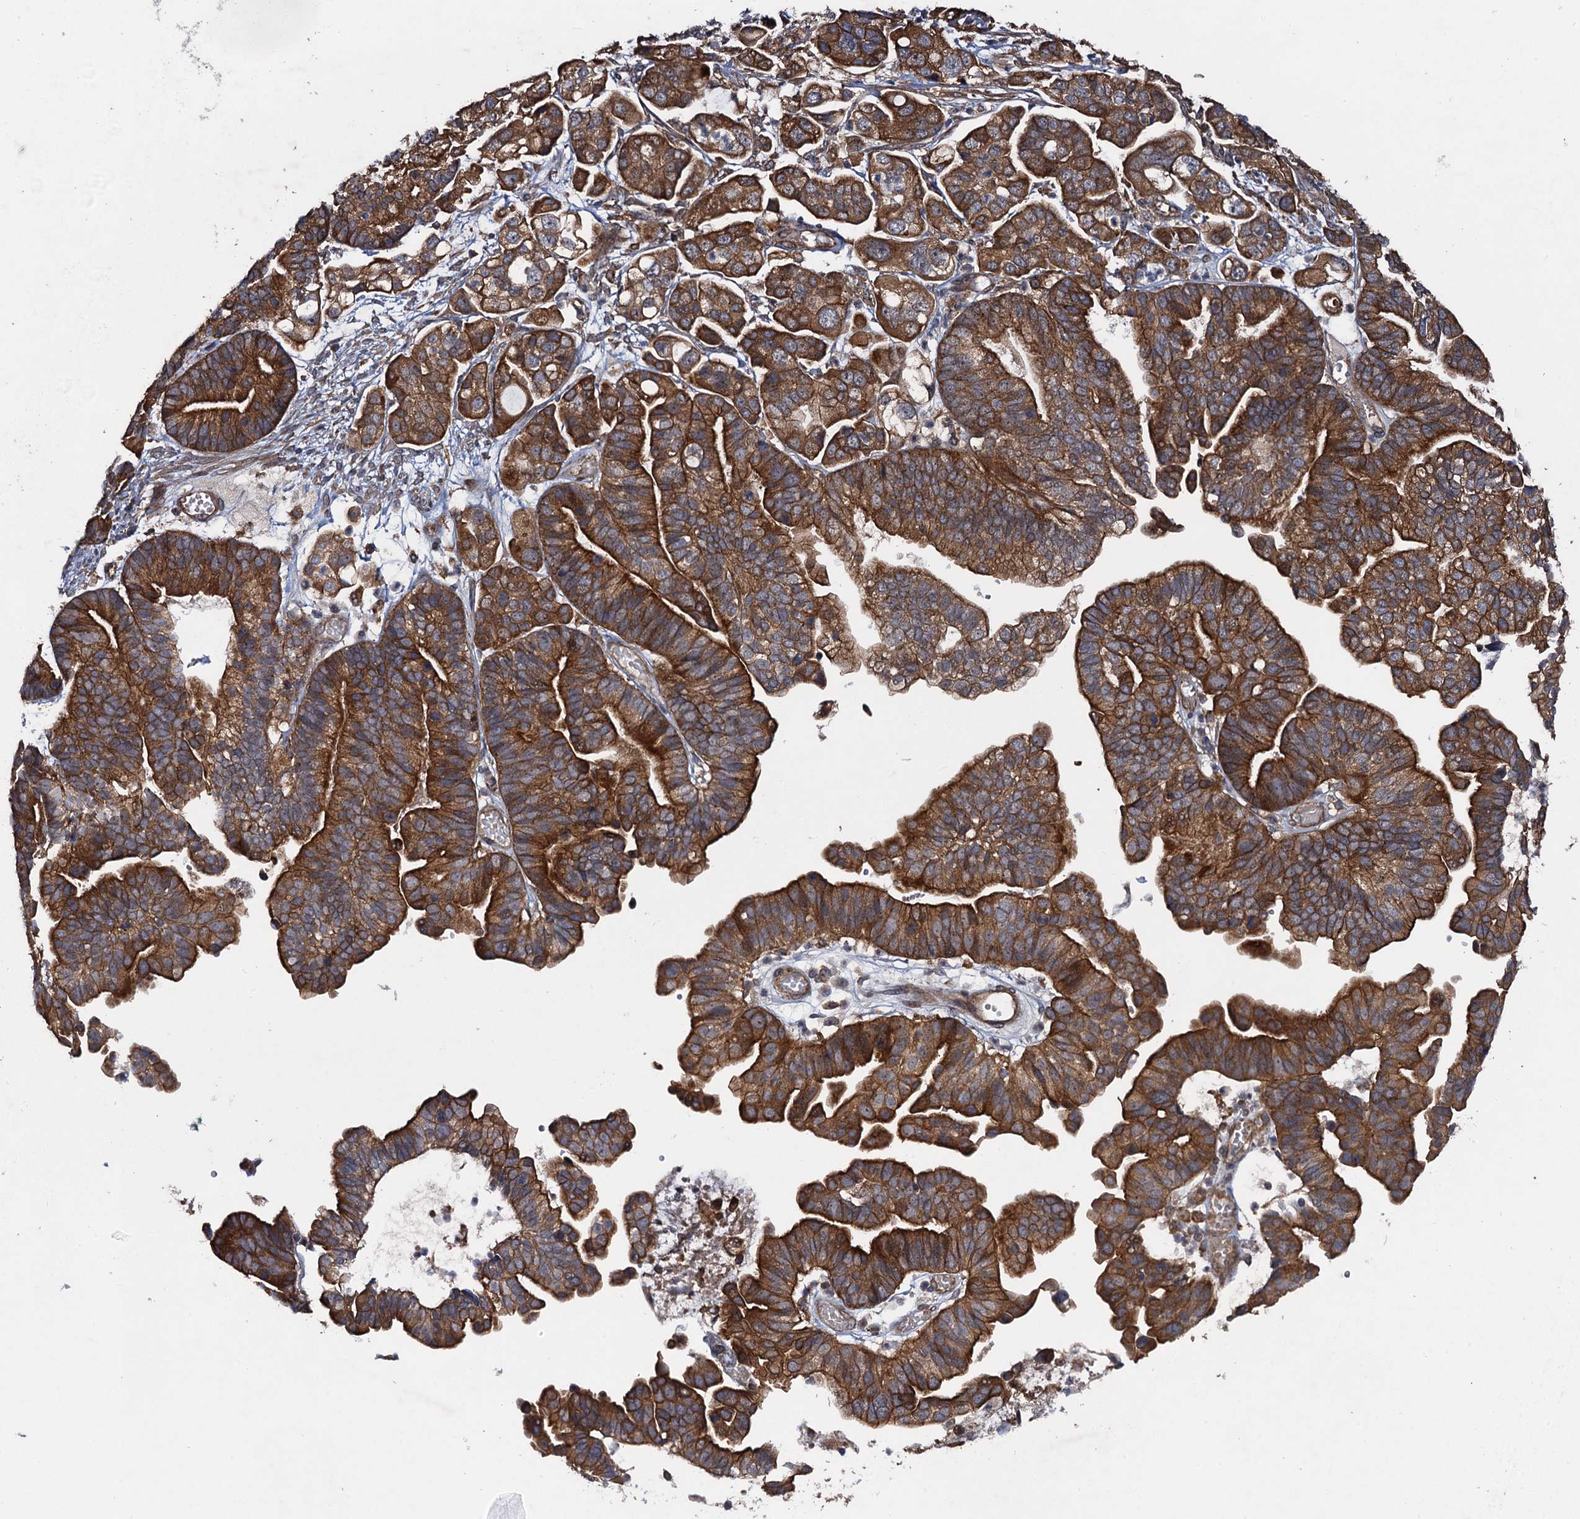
{"staining": {"intensity": "strong", "quantity": ">75%", "location": "cytoplasmic/membranous"}, "tissue": "ovarian cancer", "cell_type": "Tumor cells", "image_type": "cancer", "snomed": [{"axis": "morphology", "description": "Cystadenocarcinoma, serous, NOS"}, {"axis": "topography", "description": "Ovary"}], "caption": "Human serous cystadenocarcinoma (ovarian) stained with a brown dye exhibits strong cytoplasmic/membranous positive expression in about >75% of tumor cells.", "gene": "HAUS1", "patient": {"sex": "female", "age": 56}}